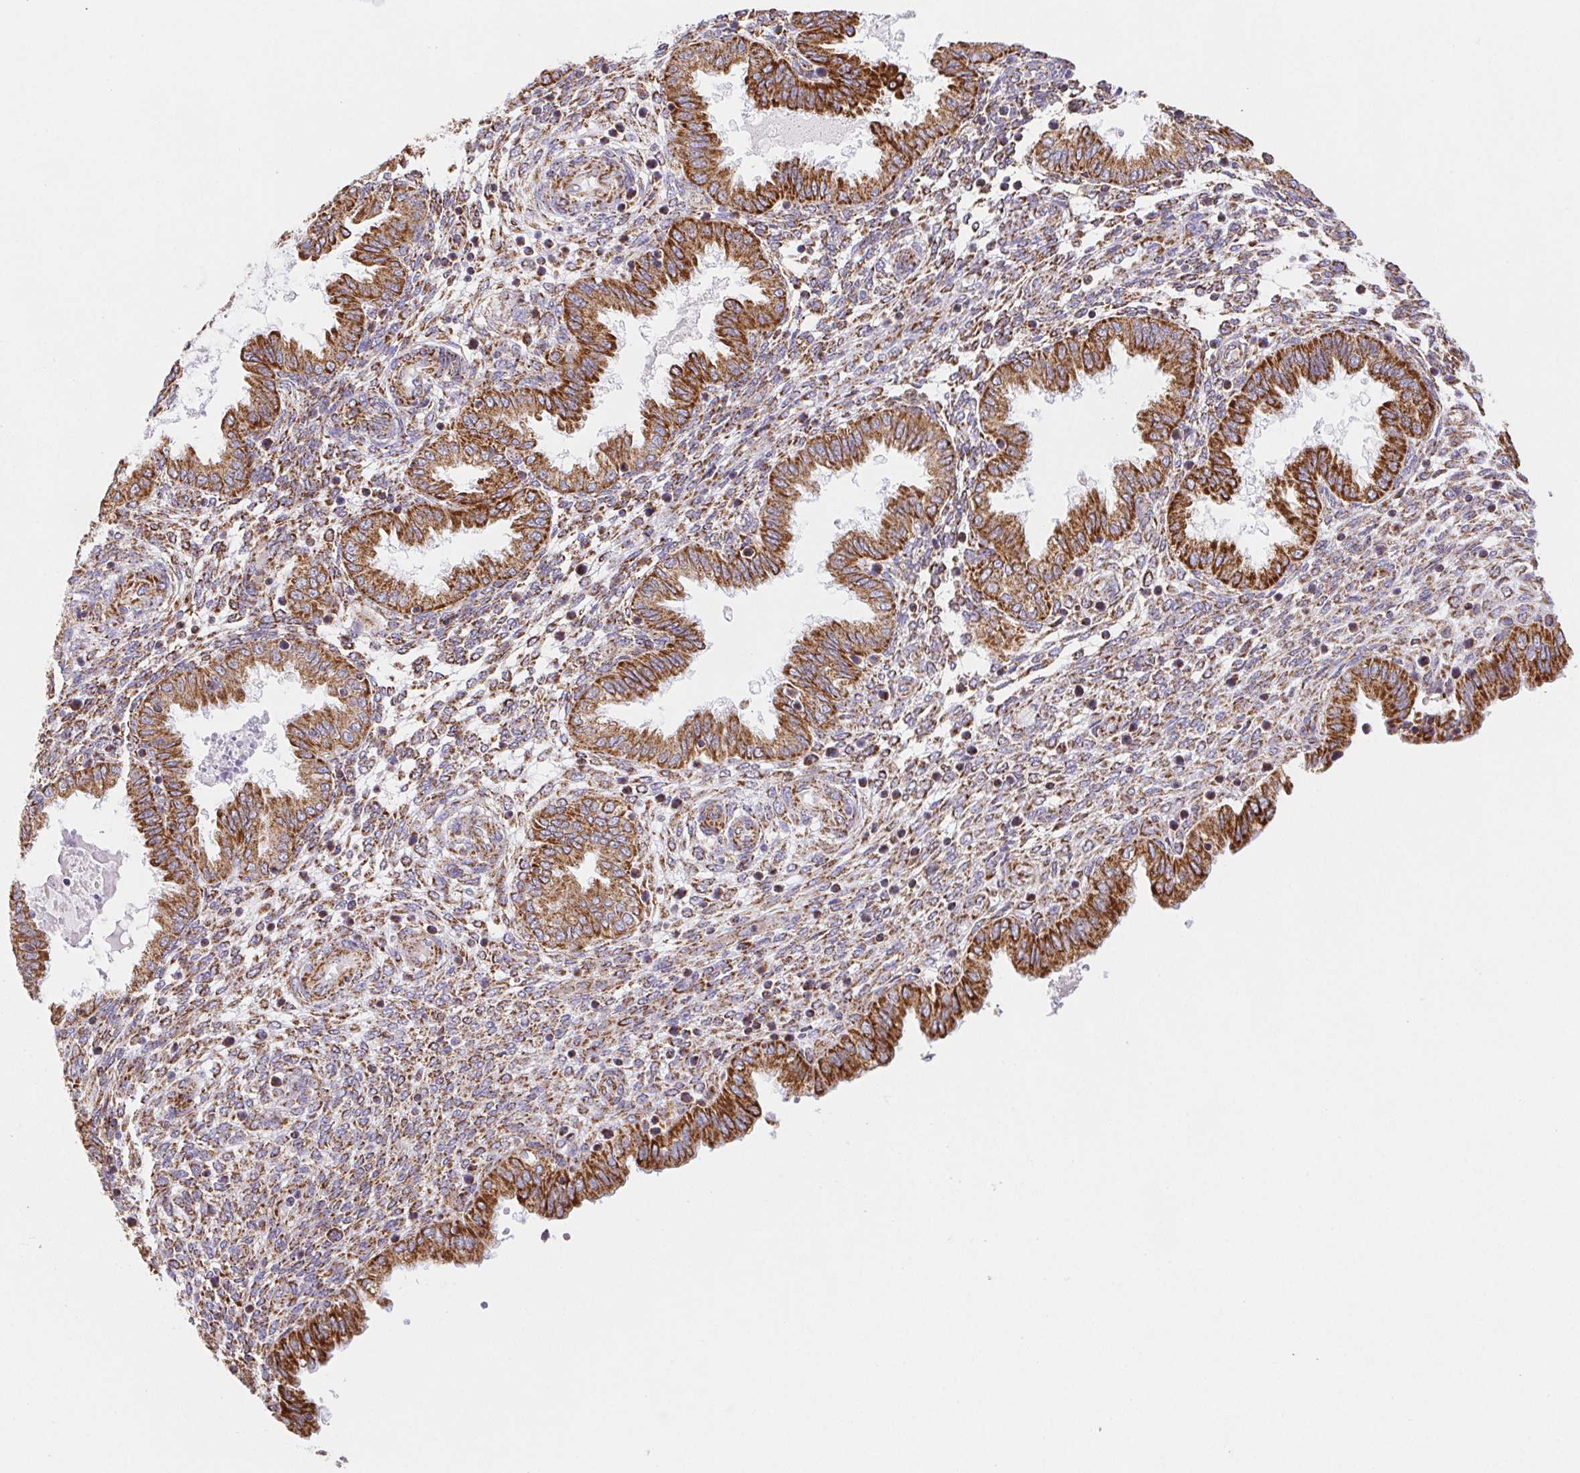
{"staining": {"intensity": "moderate", "quantity": ">75%", "location": "cytoplasmic/membranous"}, "tissue": "endometrium", "cell_type": "Cells in endometrial stroma", "image_type": "normal", "snomed": [{"axis": "morphology", "description": "Normal tissue, NOS"}, {"axis": "topography", "description": "Endometrium"}], "caption": "The image exhibits immunohistochemical staining of benign endometrium. There is moderate cytoplasmic/membranous expression is seen in approximately >75% of cells in endometrial stroma.", "gene": "NIPSNAP2", "patient": {"sex": "female", "age": 33}}